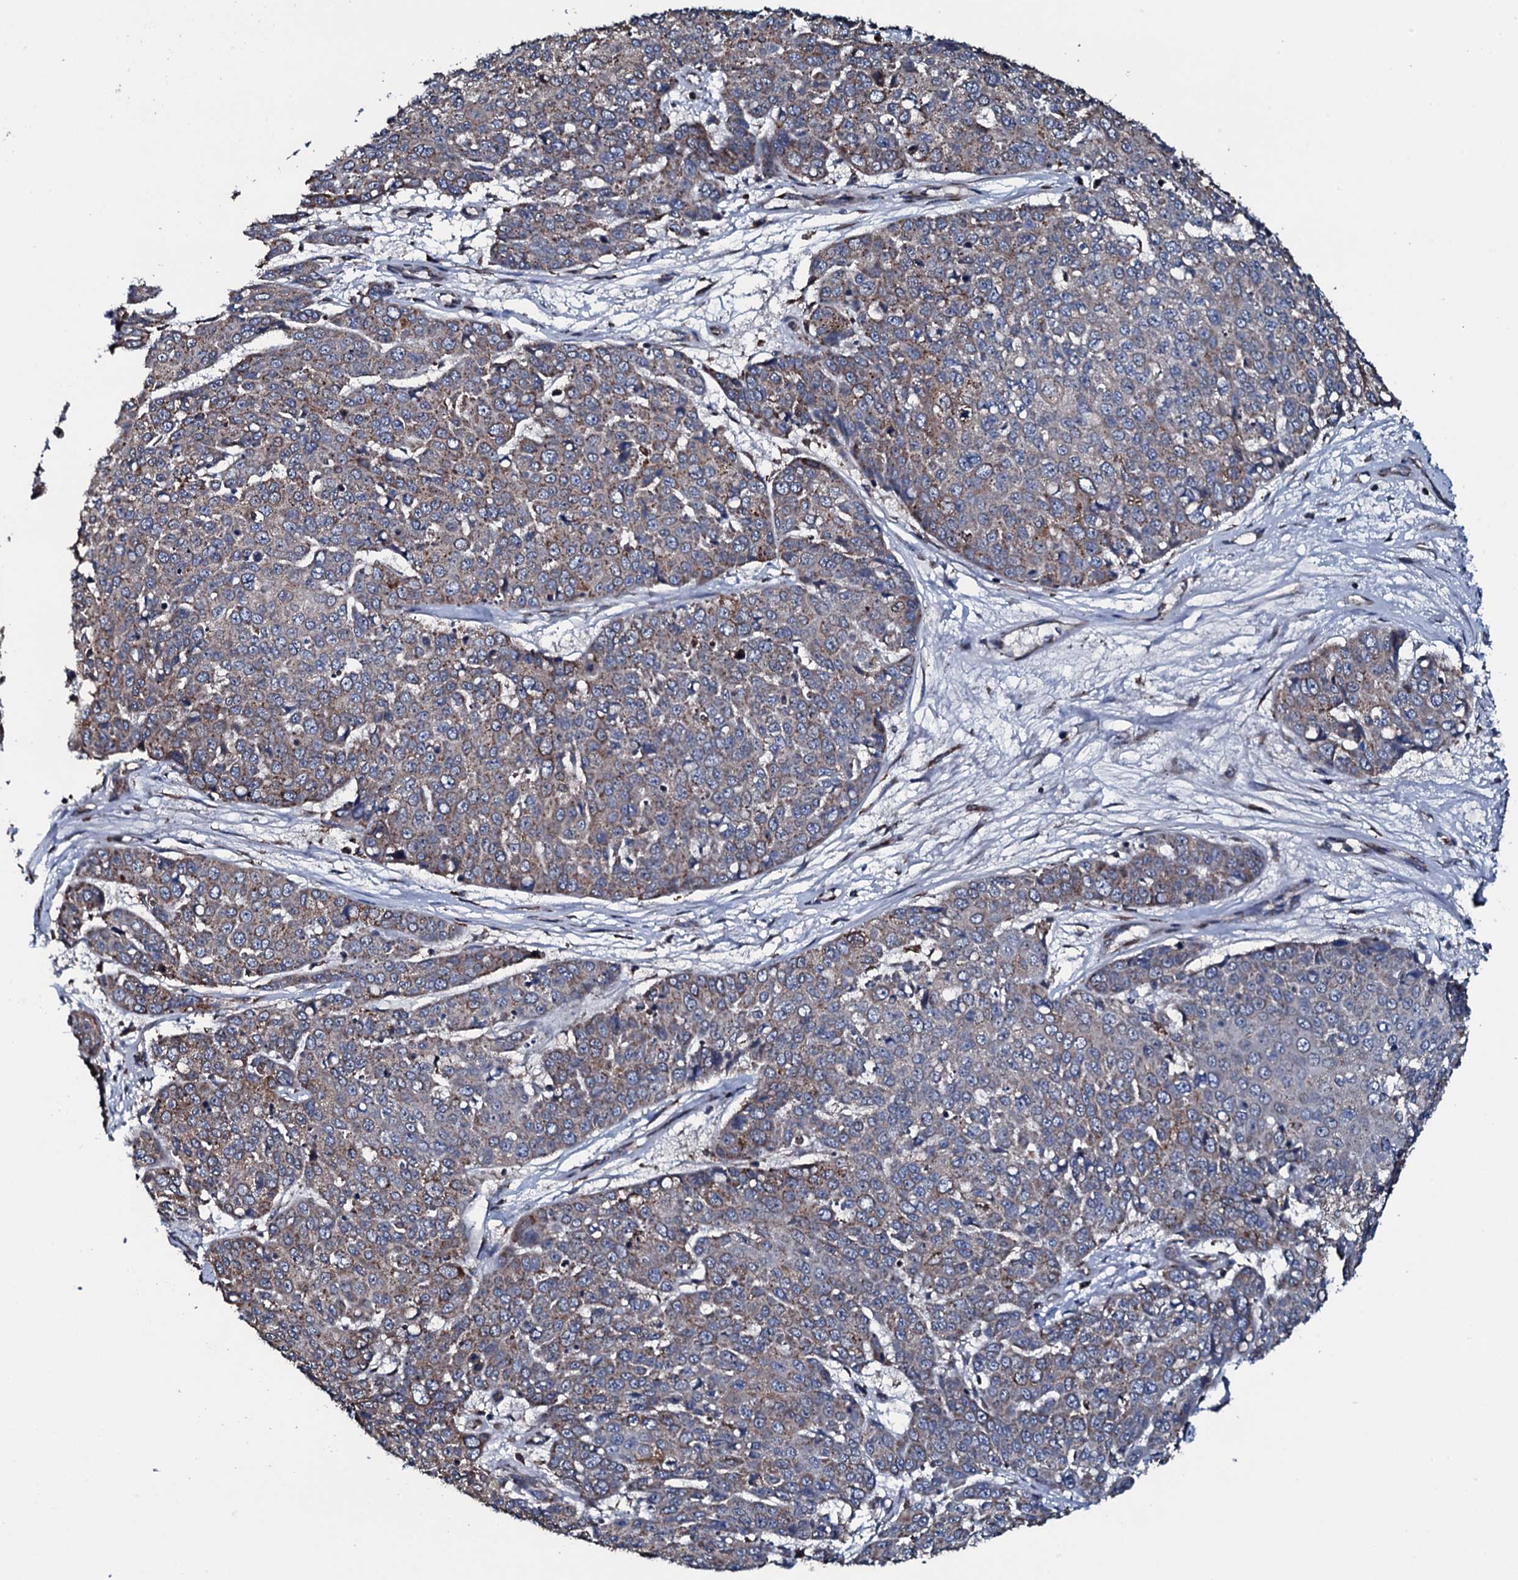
{"staining": {"intensity": "weak", "quantity": "25%-75%", "location": "cytoplasmic/membranous"}, "tissue": "skin cancer", "cell_type": "Tumor cells", "image_type": "cancer", "snomed": [{"axis": "morphology", "description": "Squamous cell carcinoma, NOS"}, {"axis": "topography", "description": "Skin"}], "caption": "A micrograph showing weak cytoplasmic/membranous positivity in about 25%-75% of tumor cells in skin cancer, as visualized by brown immunohistochemical staining.", "gene": "RAB12", "patient": {"sex": "male", "age": 71}}